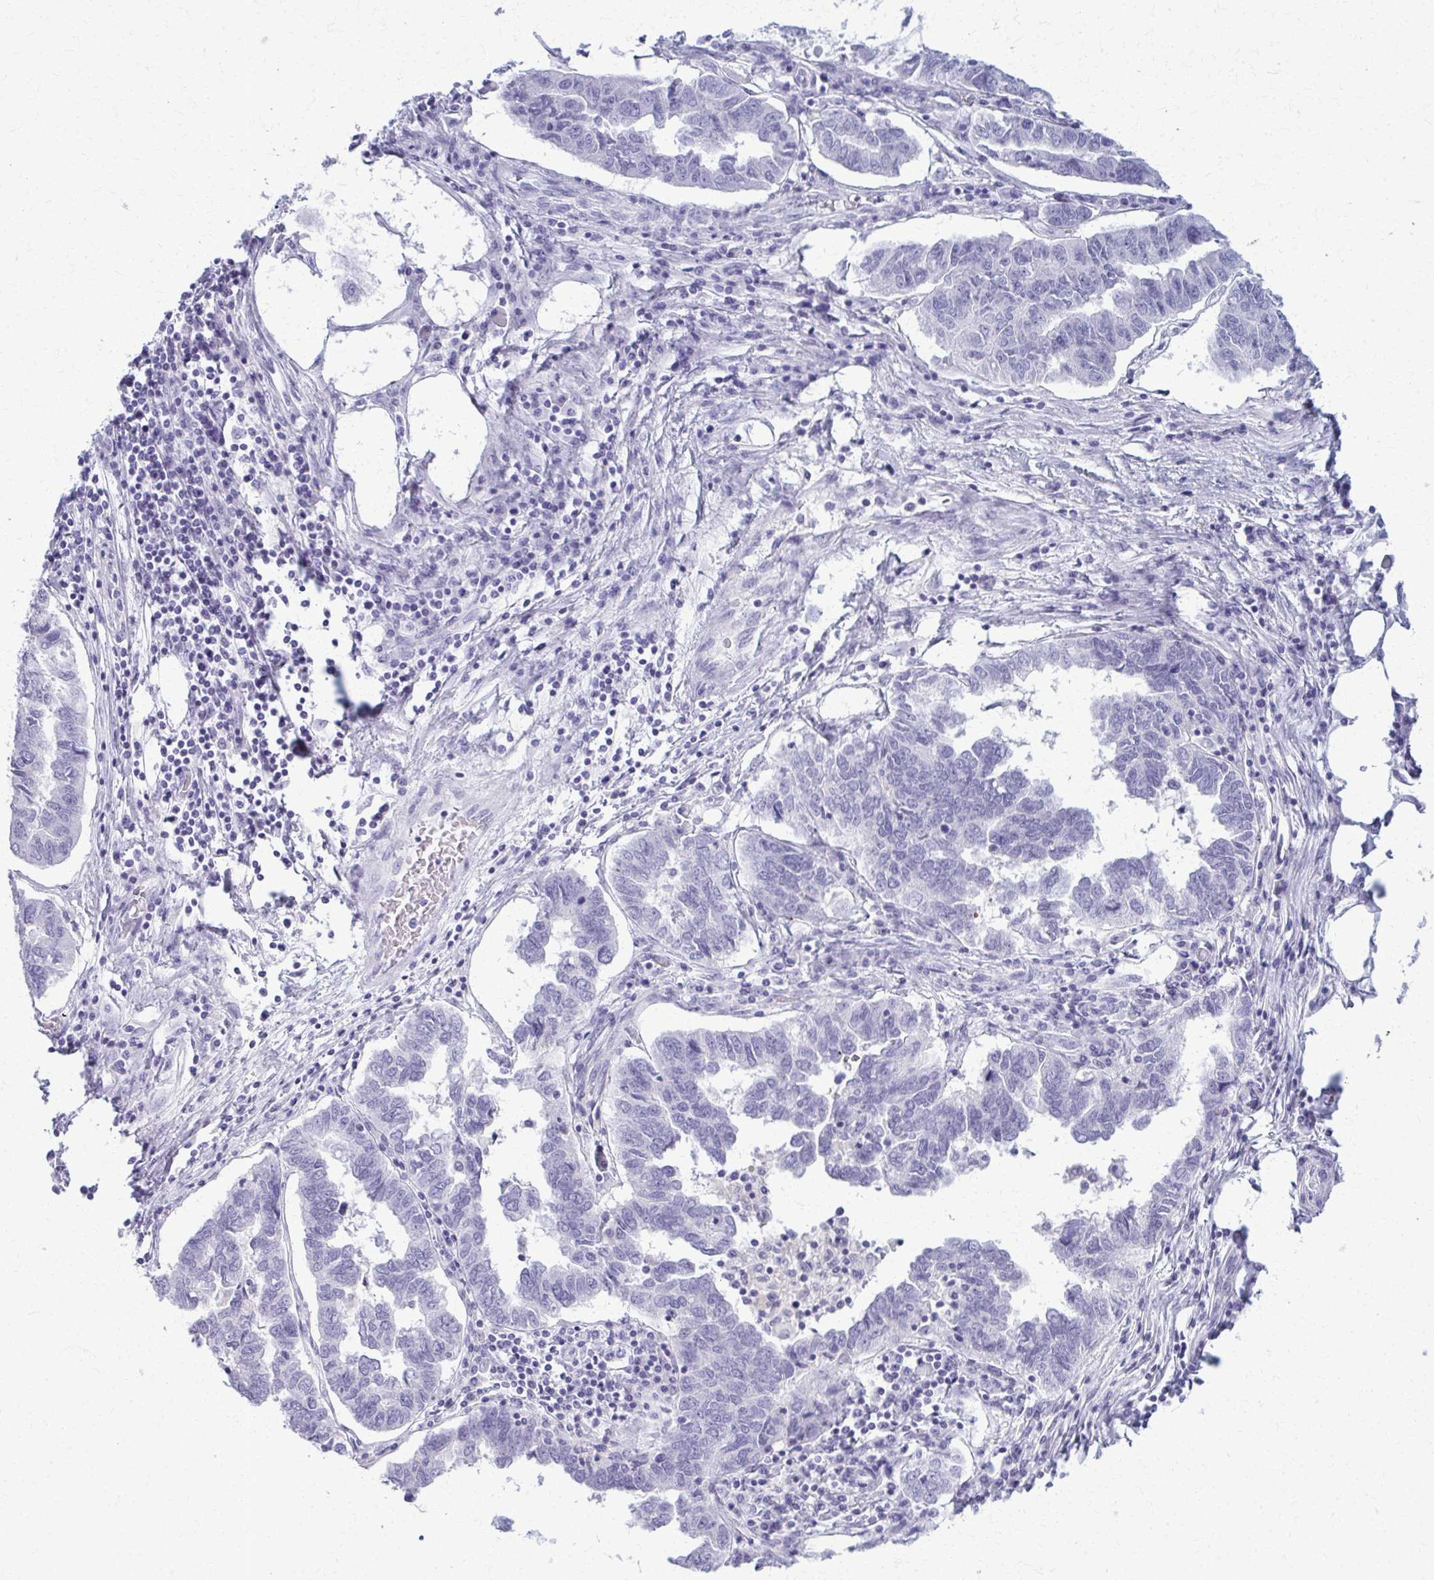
{"staining": {"intensity": "negative", "quantity": "none", "location": "none"}, "tissue": "ovarian cancer", "cell_type": "Tumor cells", "image_type": "cancer", "snomed": [{"axis": "morphology", "description": "Cystadenocarcinoma, serous, NOS"}, {"axis": "topography", "description": "Ovary"}], "caption": "Immunohistochemistry image of neoplastic tissue: ovarian serous cystadenocarcinoma stained with DAB displays no significant protein positivity in tumor cells.", "gene": "ACSM2B", "patient": {"sex": "female", "age": 64}}